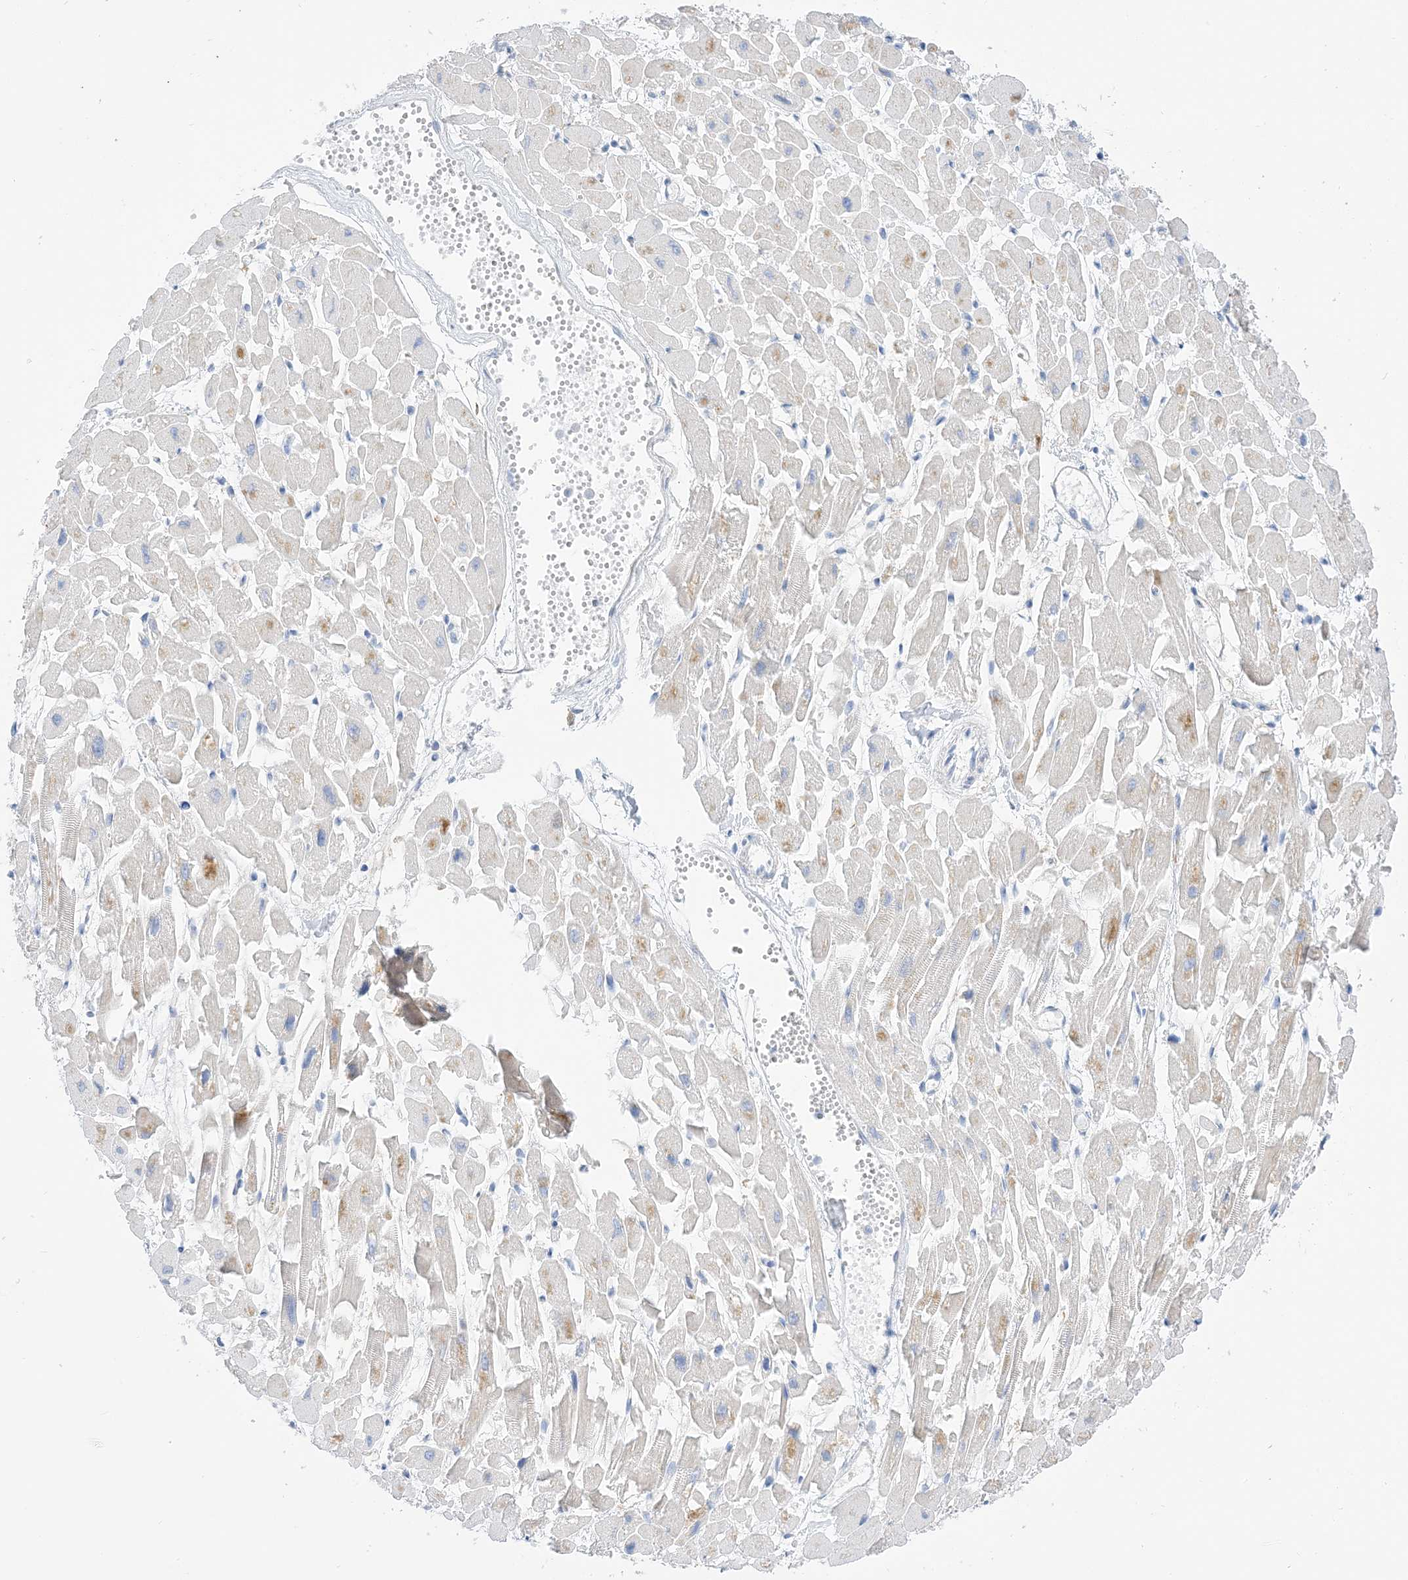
{"staining": {"intensity": "negative", "quantity": "none", "location": "none"}, "tissue": "heart muscle", "cell_type": "Cardiomyocytes", "image_type": "normal", "snomed": [{"axis": "morphology", "description": "Normal tissue, NOS"}, {"axis": "topography", "description": "Heart"}], "caption": "High power microscopy image of an immunohistochemistry micrograph of benign heart muscle, revealing no significant staining in cardiomyocytes.", "gene": "DPH3", "patient": {"sex": "female", "age": 64}}